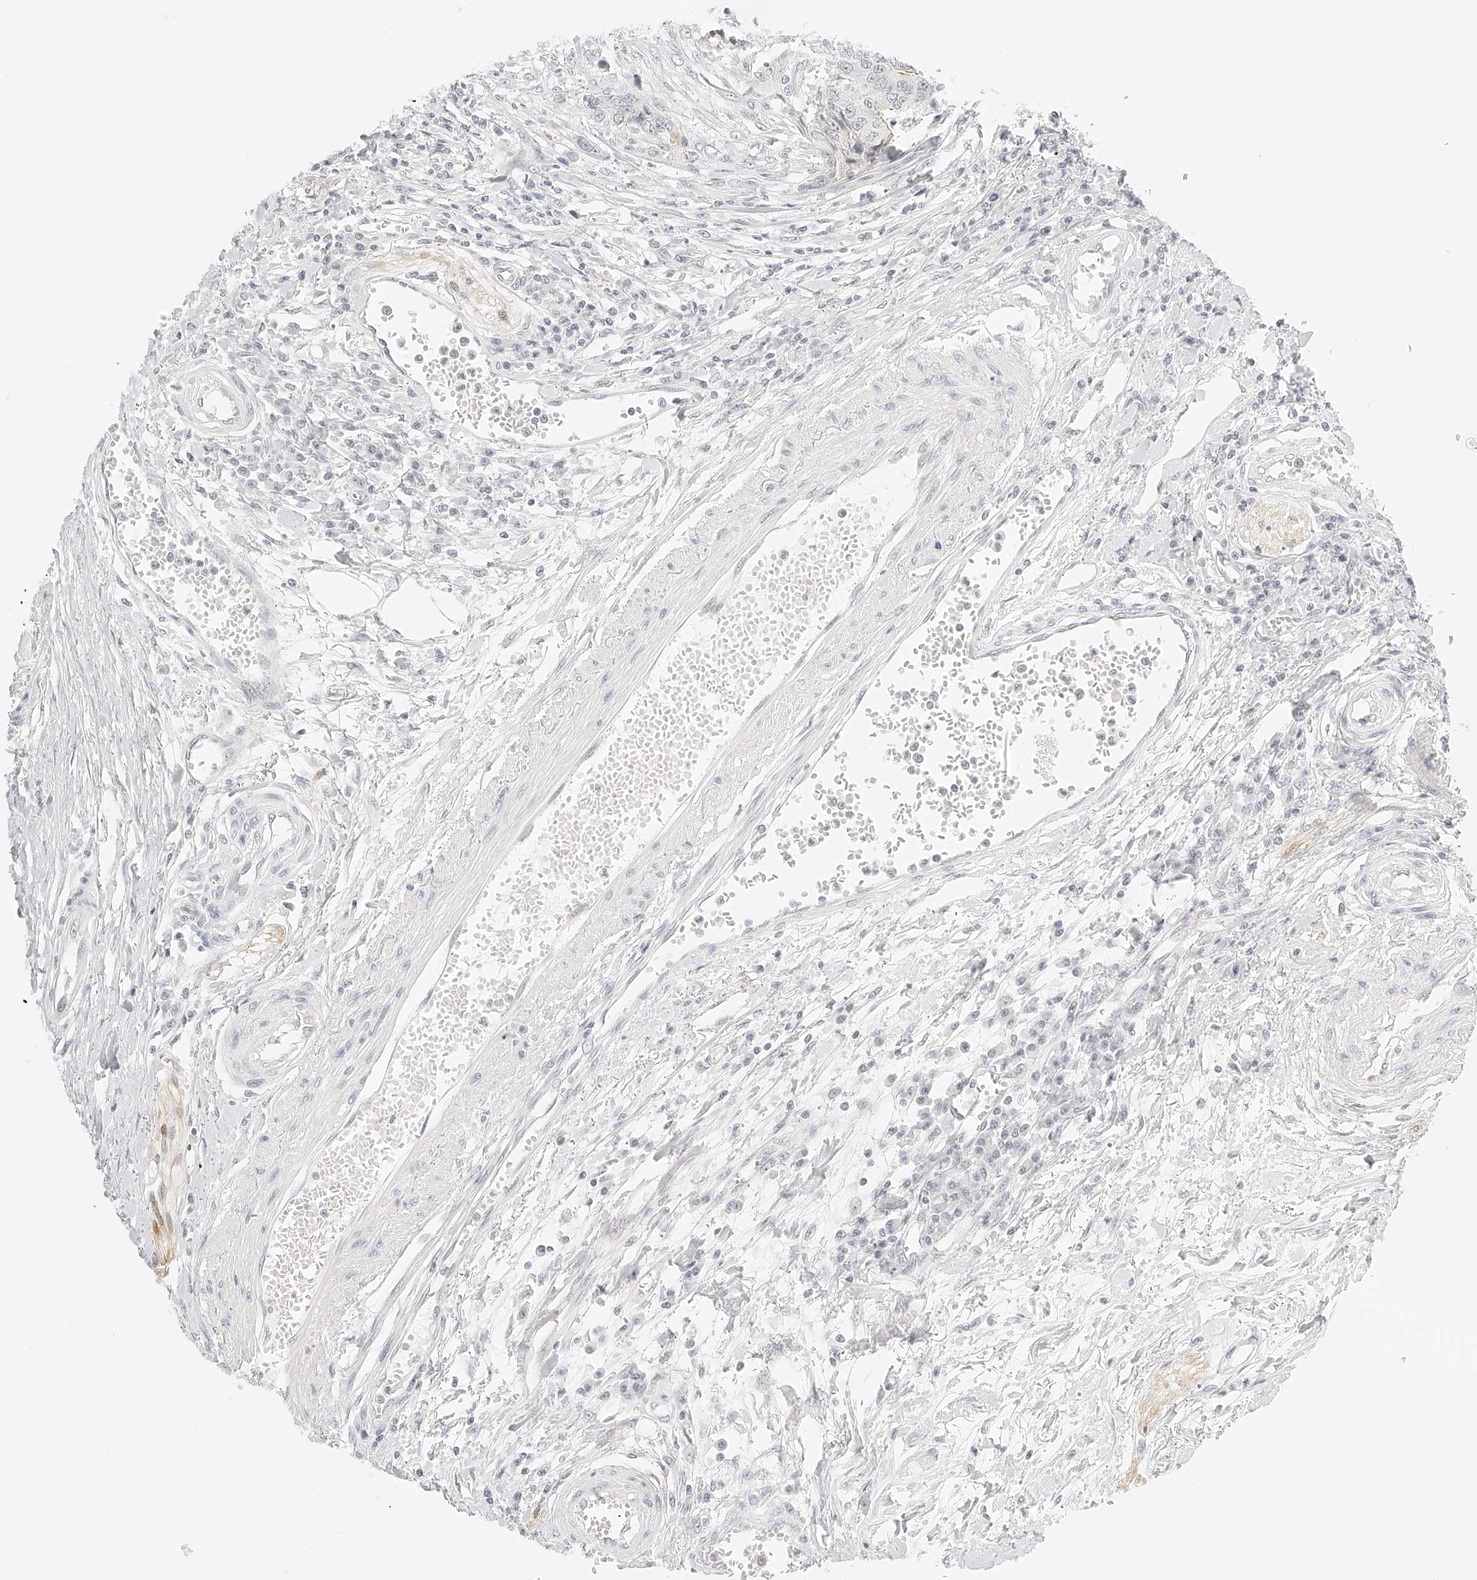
{"staining": {"intensity": "moderate", "quantity": "<25%", "location": "cytoplasmic/membranous"}, "tissue": "colorectal cancer", "cell_type": "Tumor cells", "image_type": "cancer", "snomed": [{"axis": "morphology", "description": "Adenocarcinoma, NOS"}, {"axis": "topography", "description": "Rectum"}], "caption": "About <25% of tumor cells in colorectal cancer (adenocarcinoma) show moderate cytoplasmic/membranous protein expression as visualized by brown immunohistochemical staining.", "gene": "ZFP69", "patient": {"sex": "male", "age": 84}}